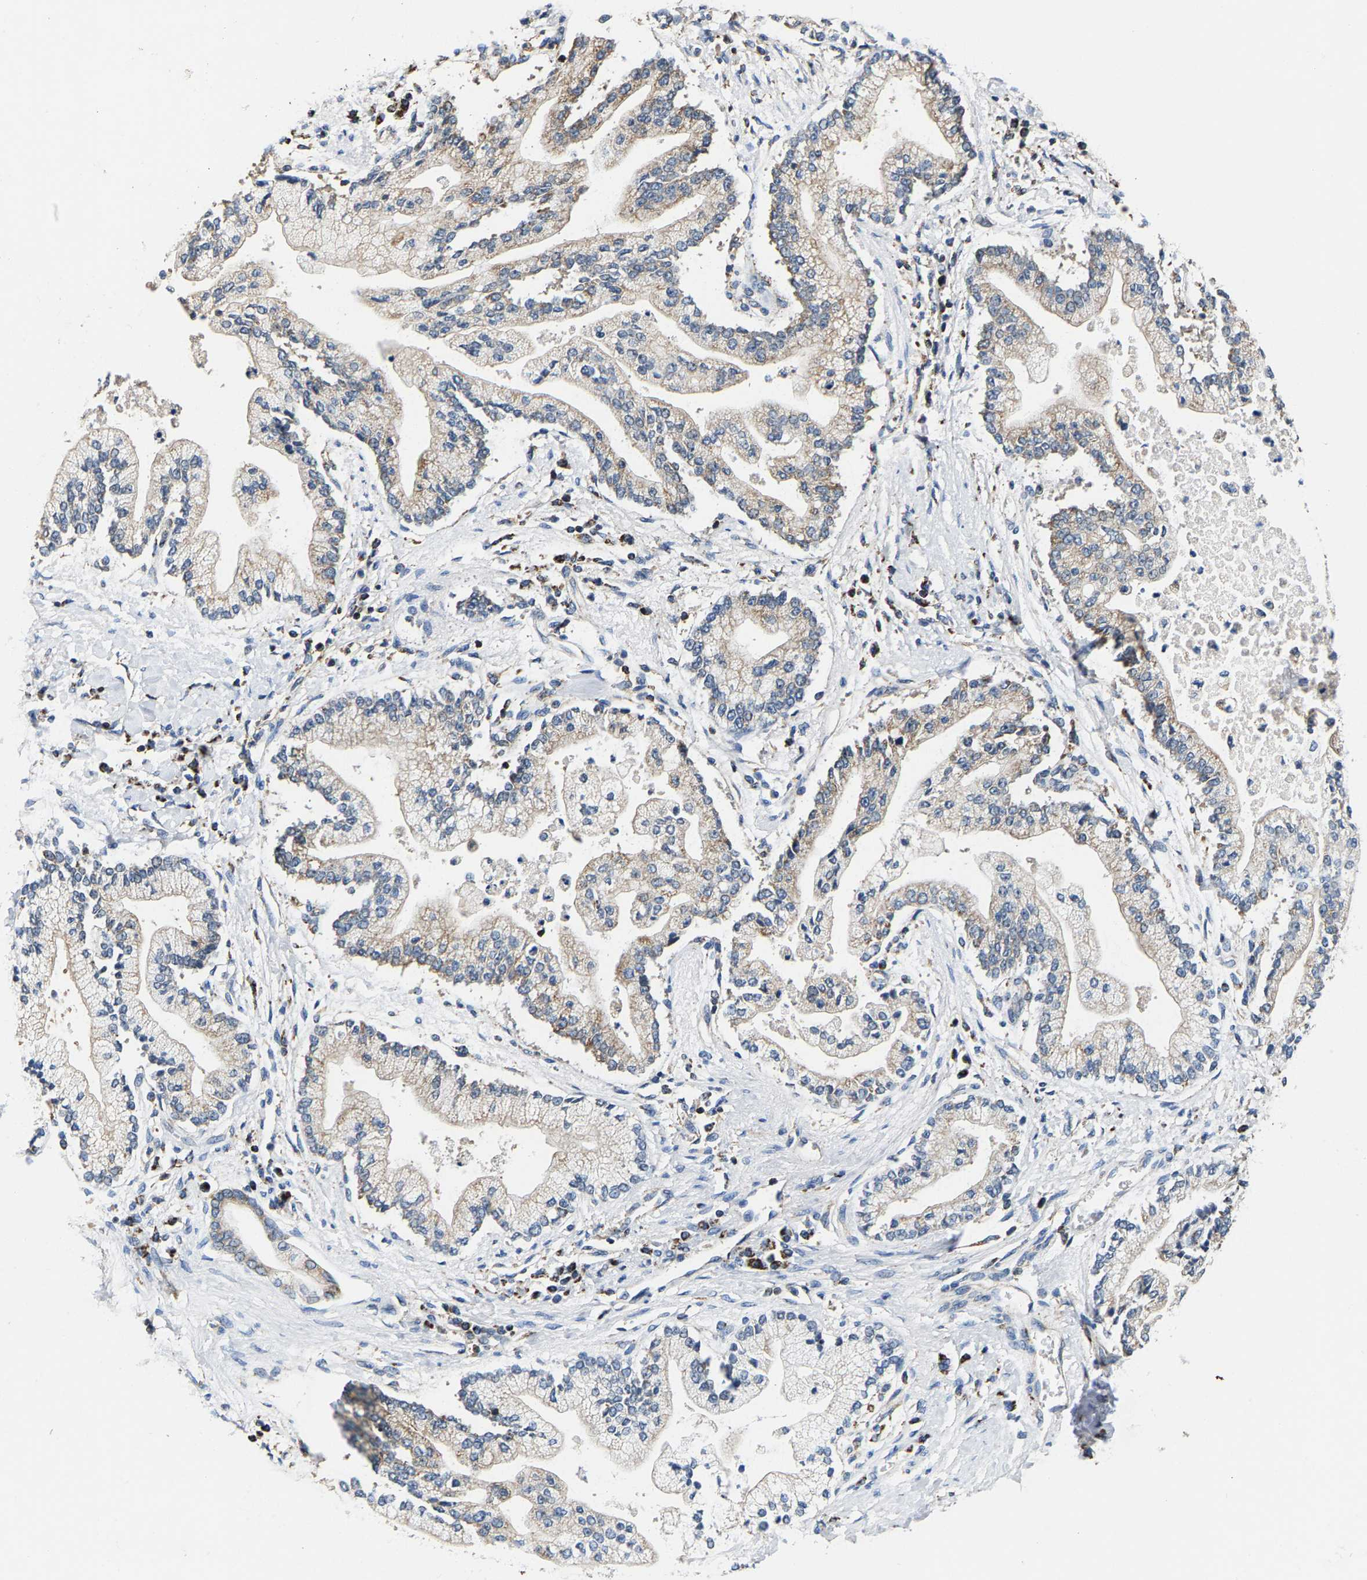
{"staining": {"intensity": "moderate", "quantity": "<25%", "location": "cytoplasmic/membranous"}, "tissue": "liver cancer", "cell_type": "Tumor cells", "image_type": "cancer", "snomed": [{"axis": "morphology", "description": "Cholangiocarcinoma"}, {"axis": "topography", "description": "Liver"}], "caption": "Liver cholangiocarcinoma tissue shows moderate cytoplasmic/membranous expression in about <25% of tumor cells, visualized by immunohistochemistry.", "gene": "SHMT2", "patient": {"sex": "male", "age": 50}}